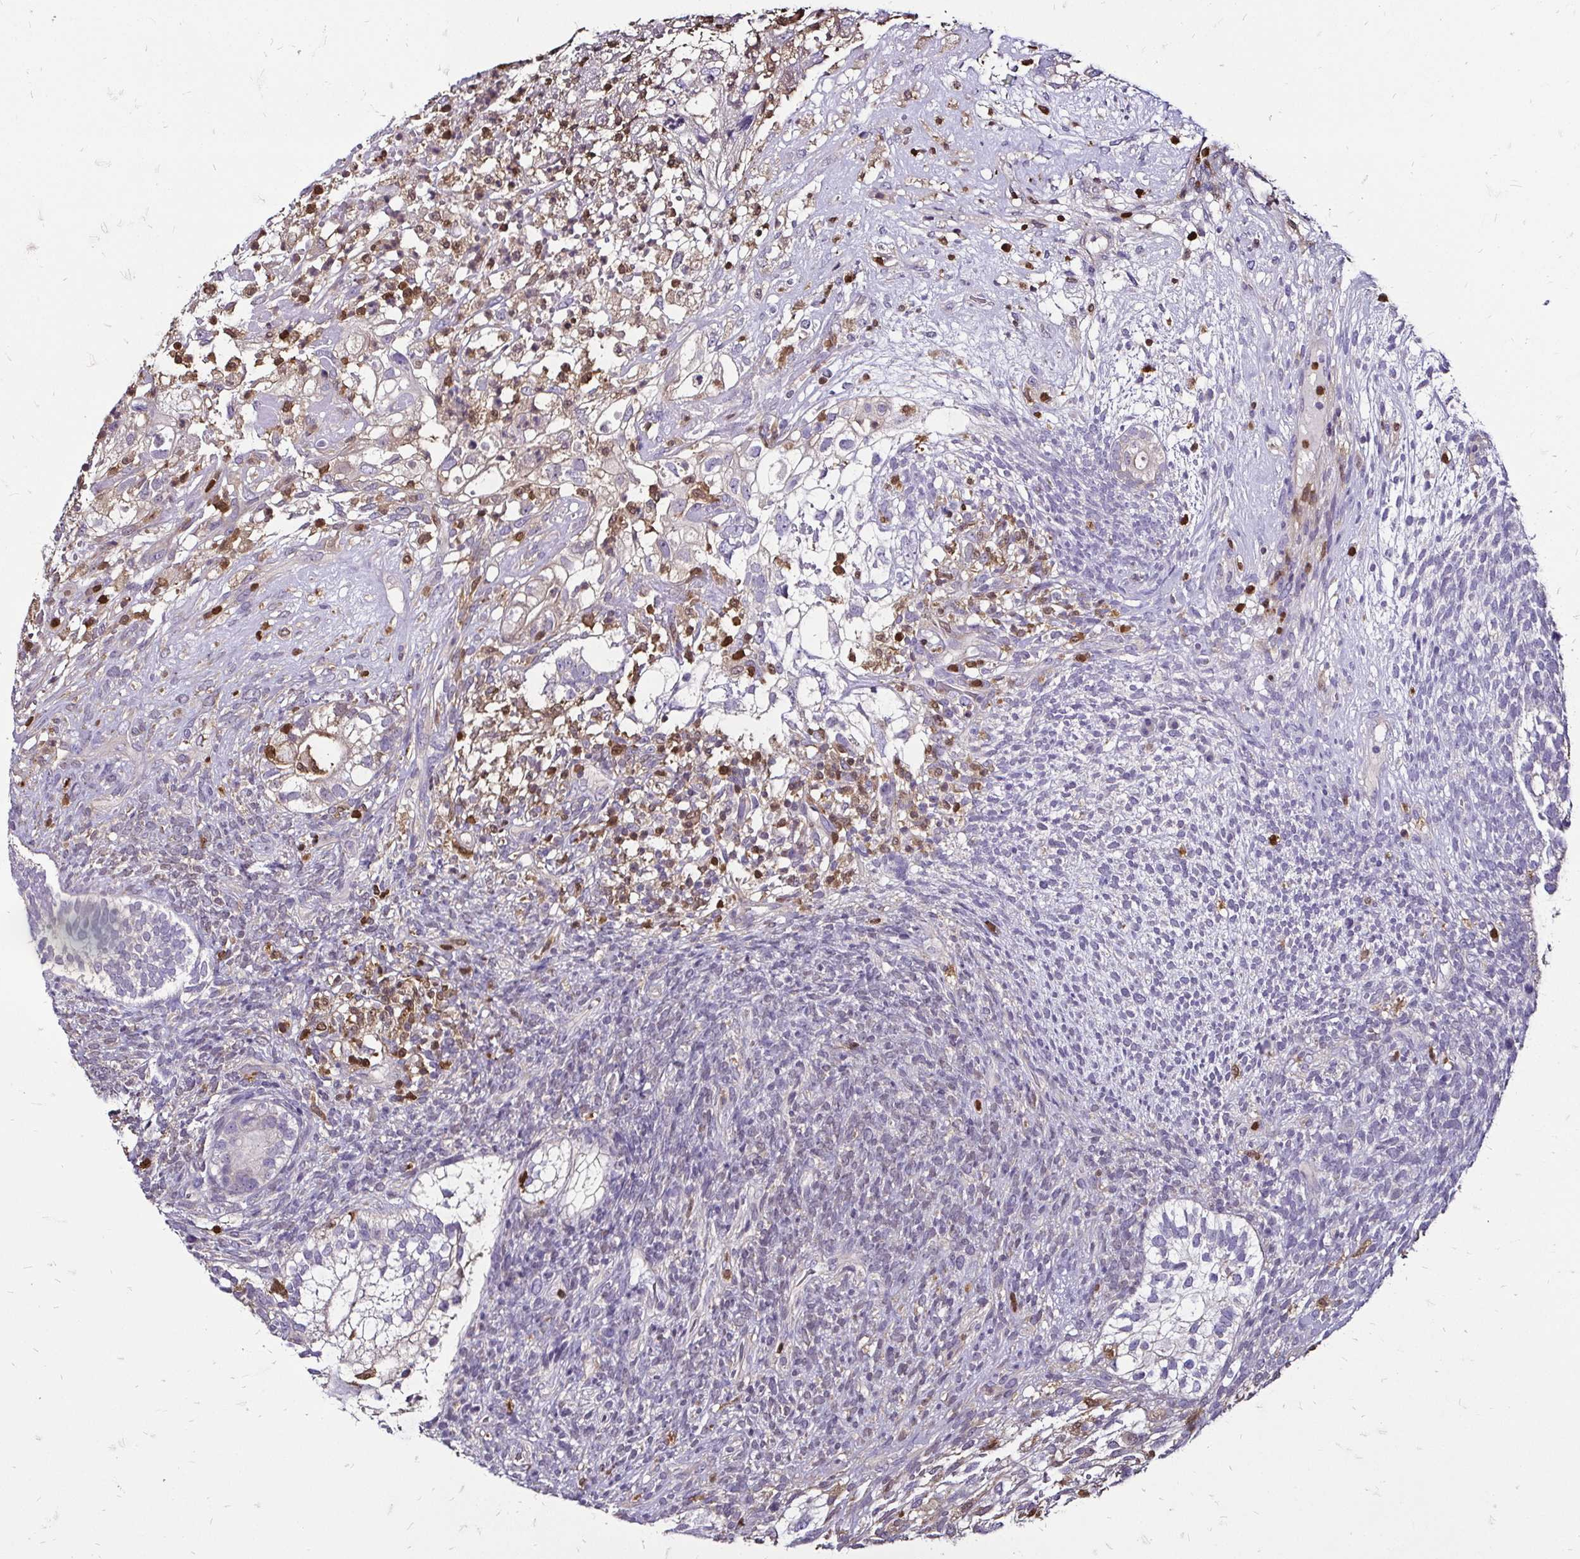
{"staining": {"intensity": "negative", "quantity": "none", "location": "none"}, "tissue": "testis cancer", "cell_type": "Tumor cells", "image_type": "cancer", "snomed": [{"axis": "morphology", "description": "Seminoma, NOS"}, {"axis": "morphology", "description": "Carcinoma, Embryonal, NOS"}, {"axis": "topography", "description": "Testis"}], "caption": "This photomicrograph is of testis cancer stained with immunohistochemistry to label a protein in brown with the nuclei are counter-stained blue. There is no positivity in tumor cells. Brightfield microscopy of IHC stained with DAB (3,3'-diaminobenzidine) (brown) and hematoxylin (blue), captured at high magnification.", "gene": "ZFP1", "patient": {"sex": "male", "age": 41}}